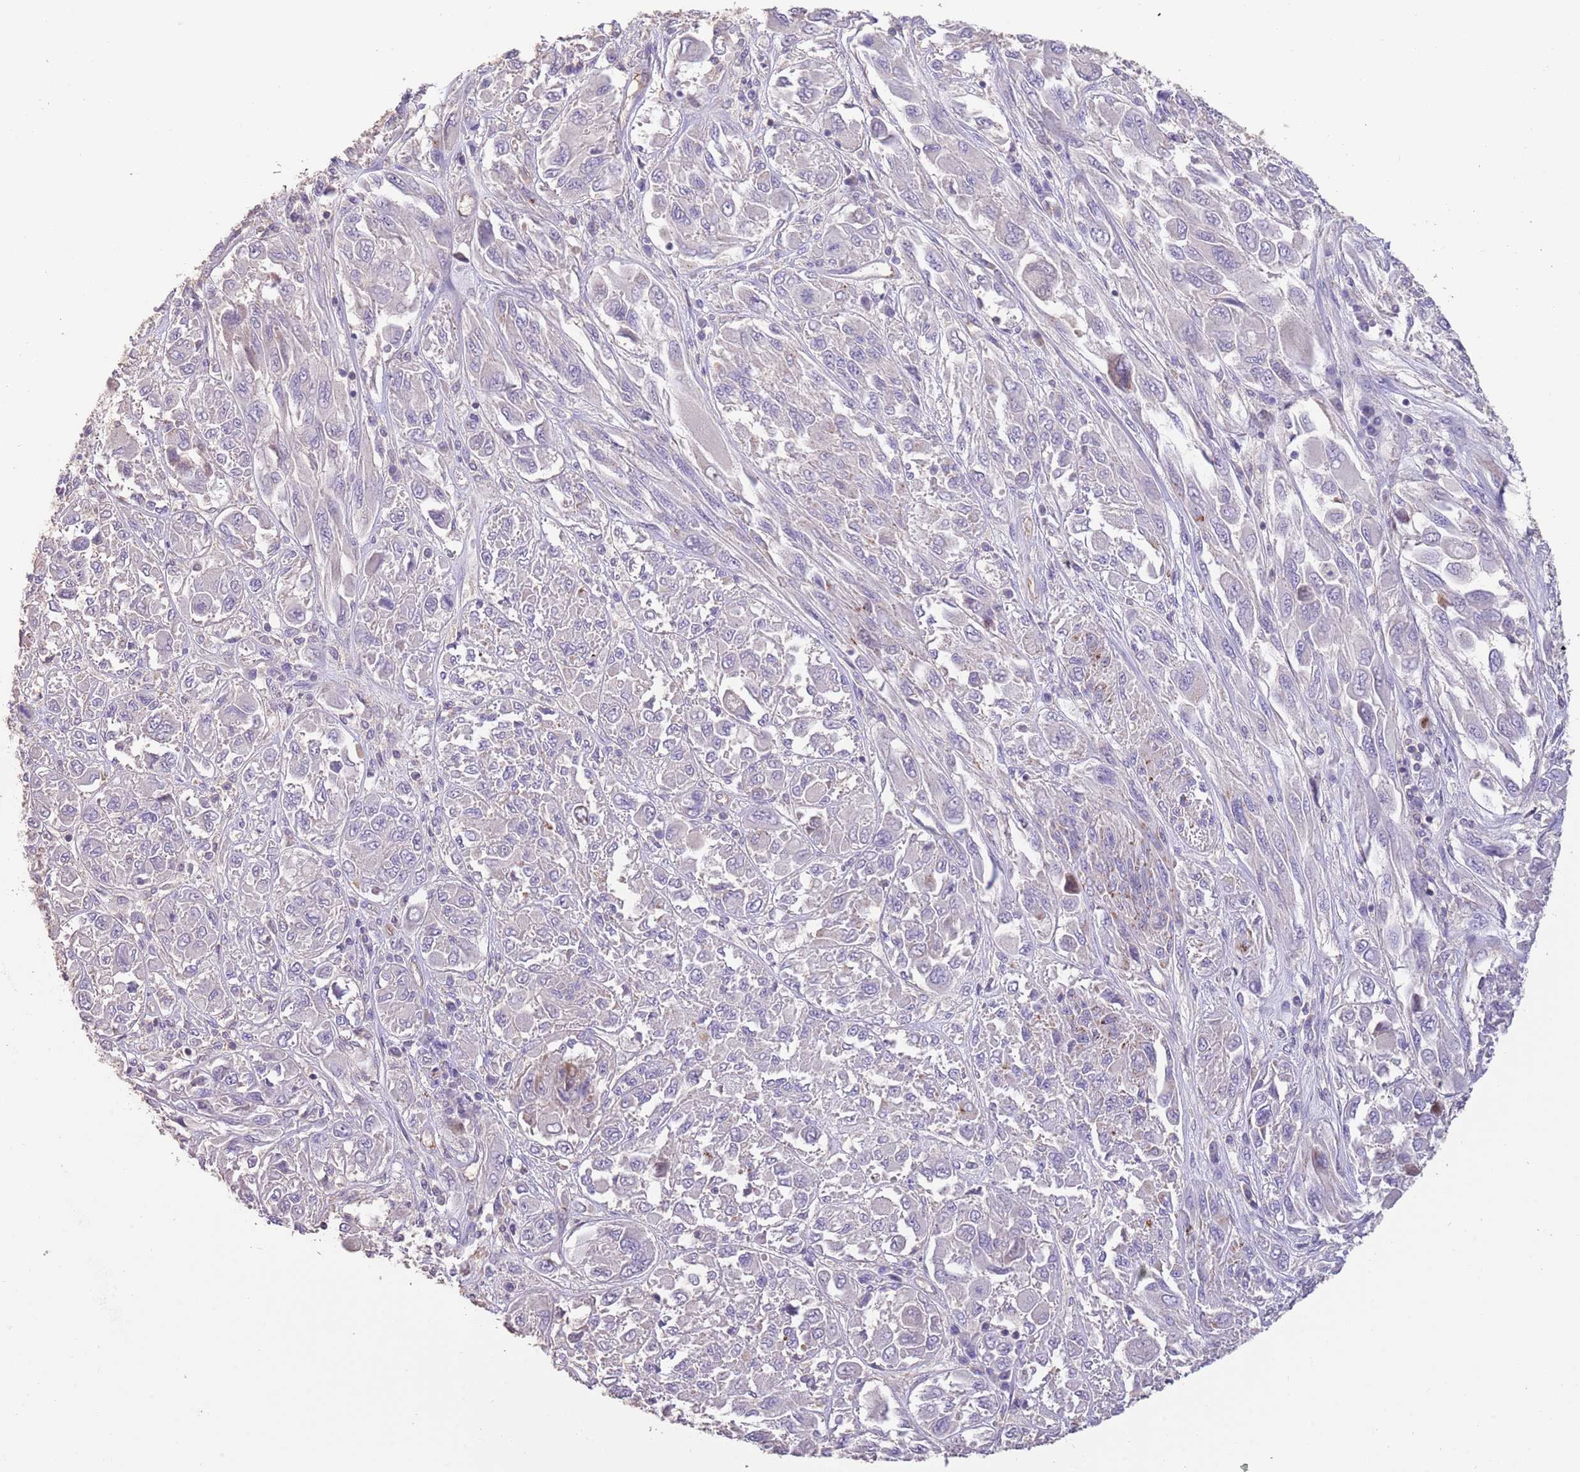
{"staining": {"intensity": "negative", "quantity": "none", "location": "none"}, "tissue": "melanoma", "cell_type": "Tumor cells", "image_type": "cancer", "snomed": [{"axis": "morphology", "description": "Malignant melanoma, NOS"}, {"axis": "topography", "description": "Skin"}], "caption": "A micrograph of human melanoma is negative for staining in tumor cells.", "gene": "SFTPA1", "patient": {"sex": "female", "age": 91}}